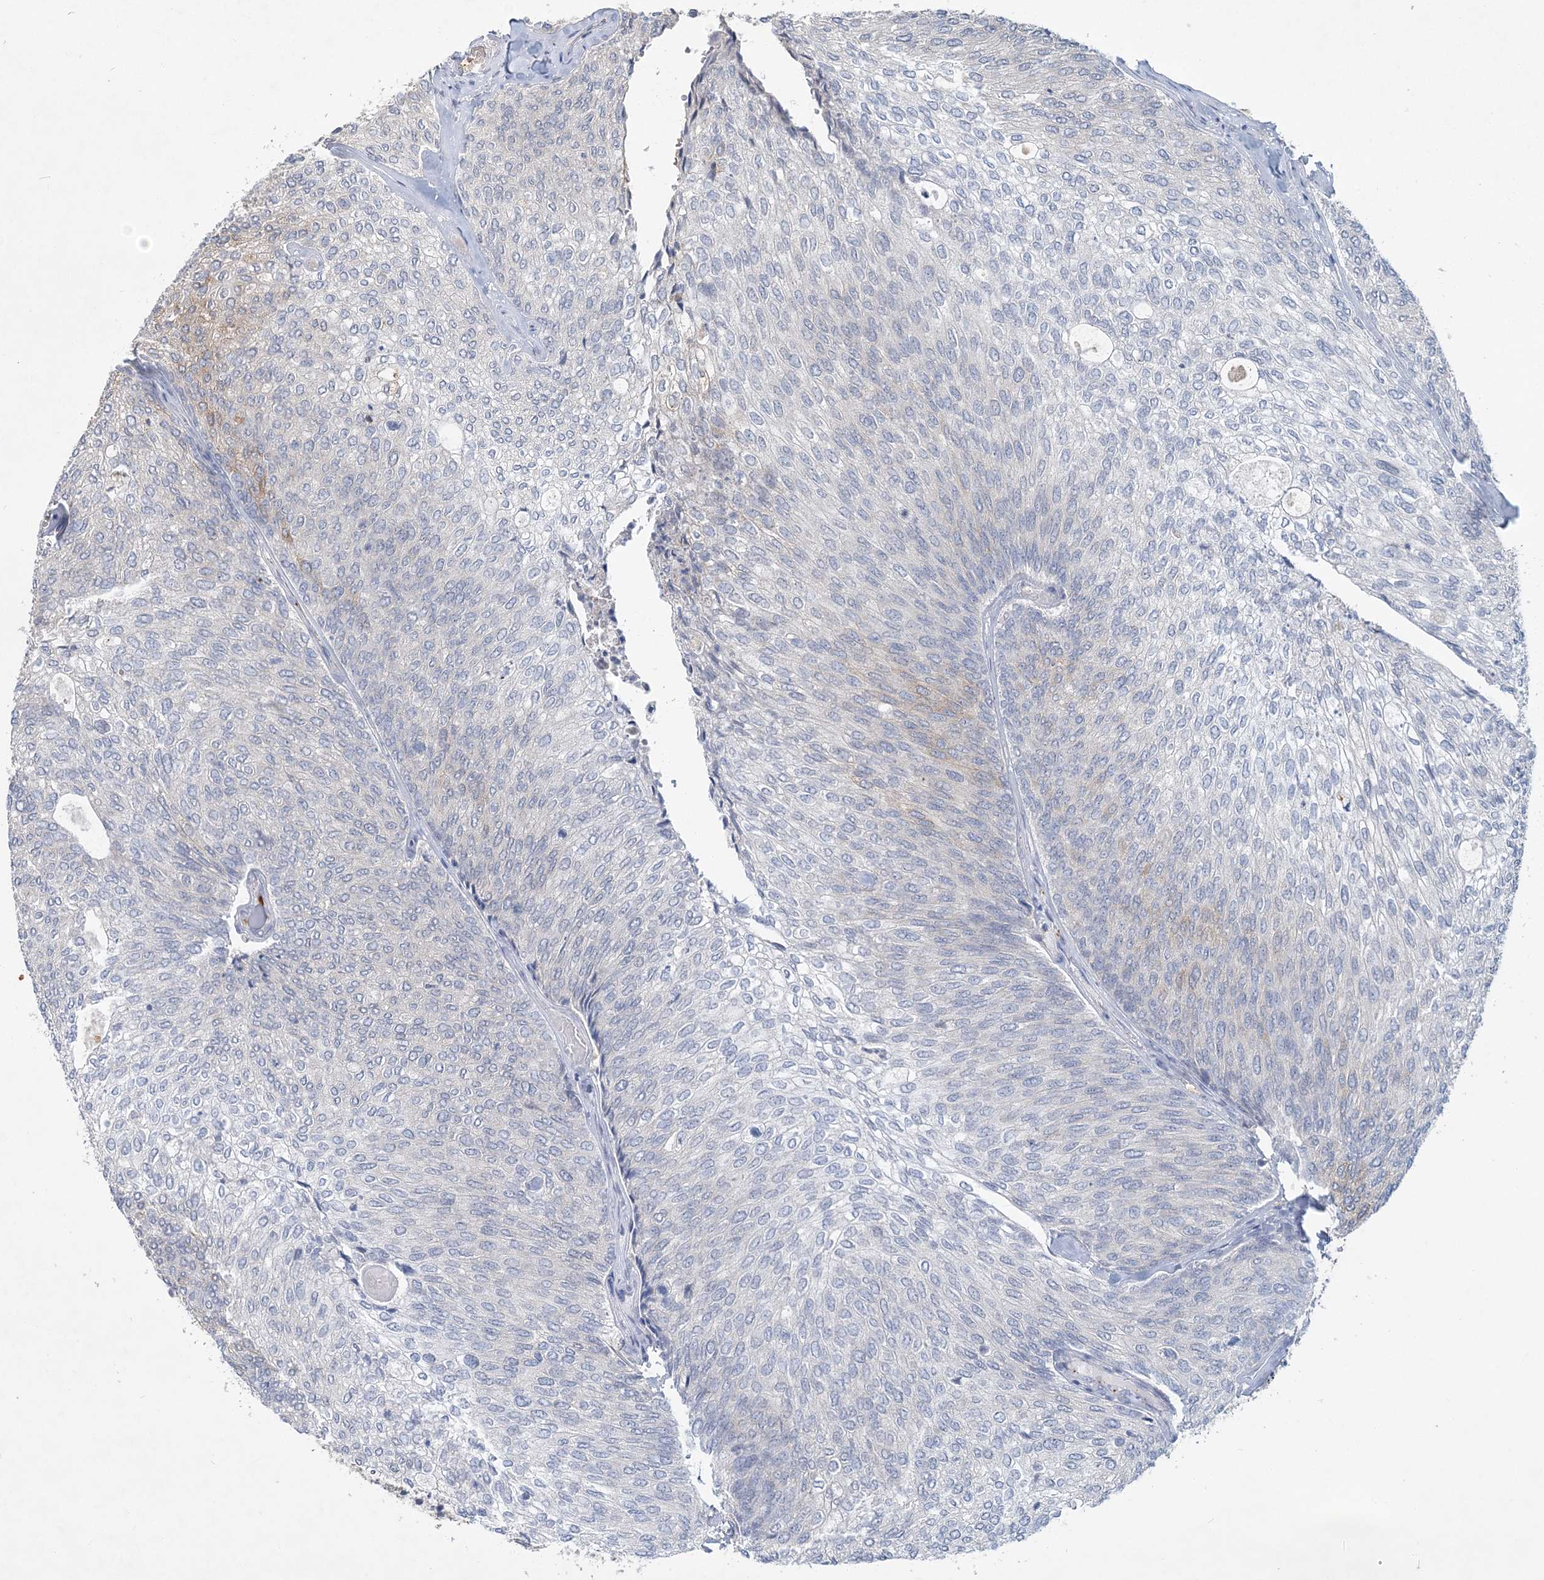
{"staining": {"intensity": "negative", "quantity": "none", "location": "none"}, "tissue": "urothelial cancer", "cell_type": "Tumor cells", "image_type": "cancer", "snomed": [{"axis": "morphology", "description": "Urothelial carcinoma, Low grade"}, {"axis": "topography", "description": "Urinary bladder"}], "caption": "There is no significant positivity in tumor cells of urothelial carcinoma (low-grade).", "gene": "RNF25", "patient": {"sex": "female", "age": 79}}